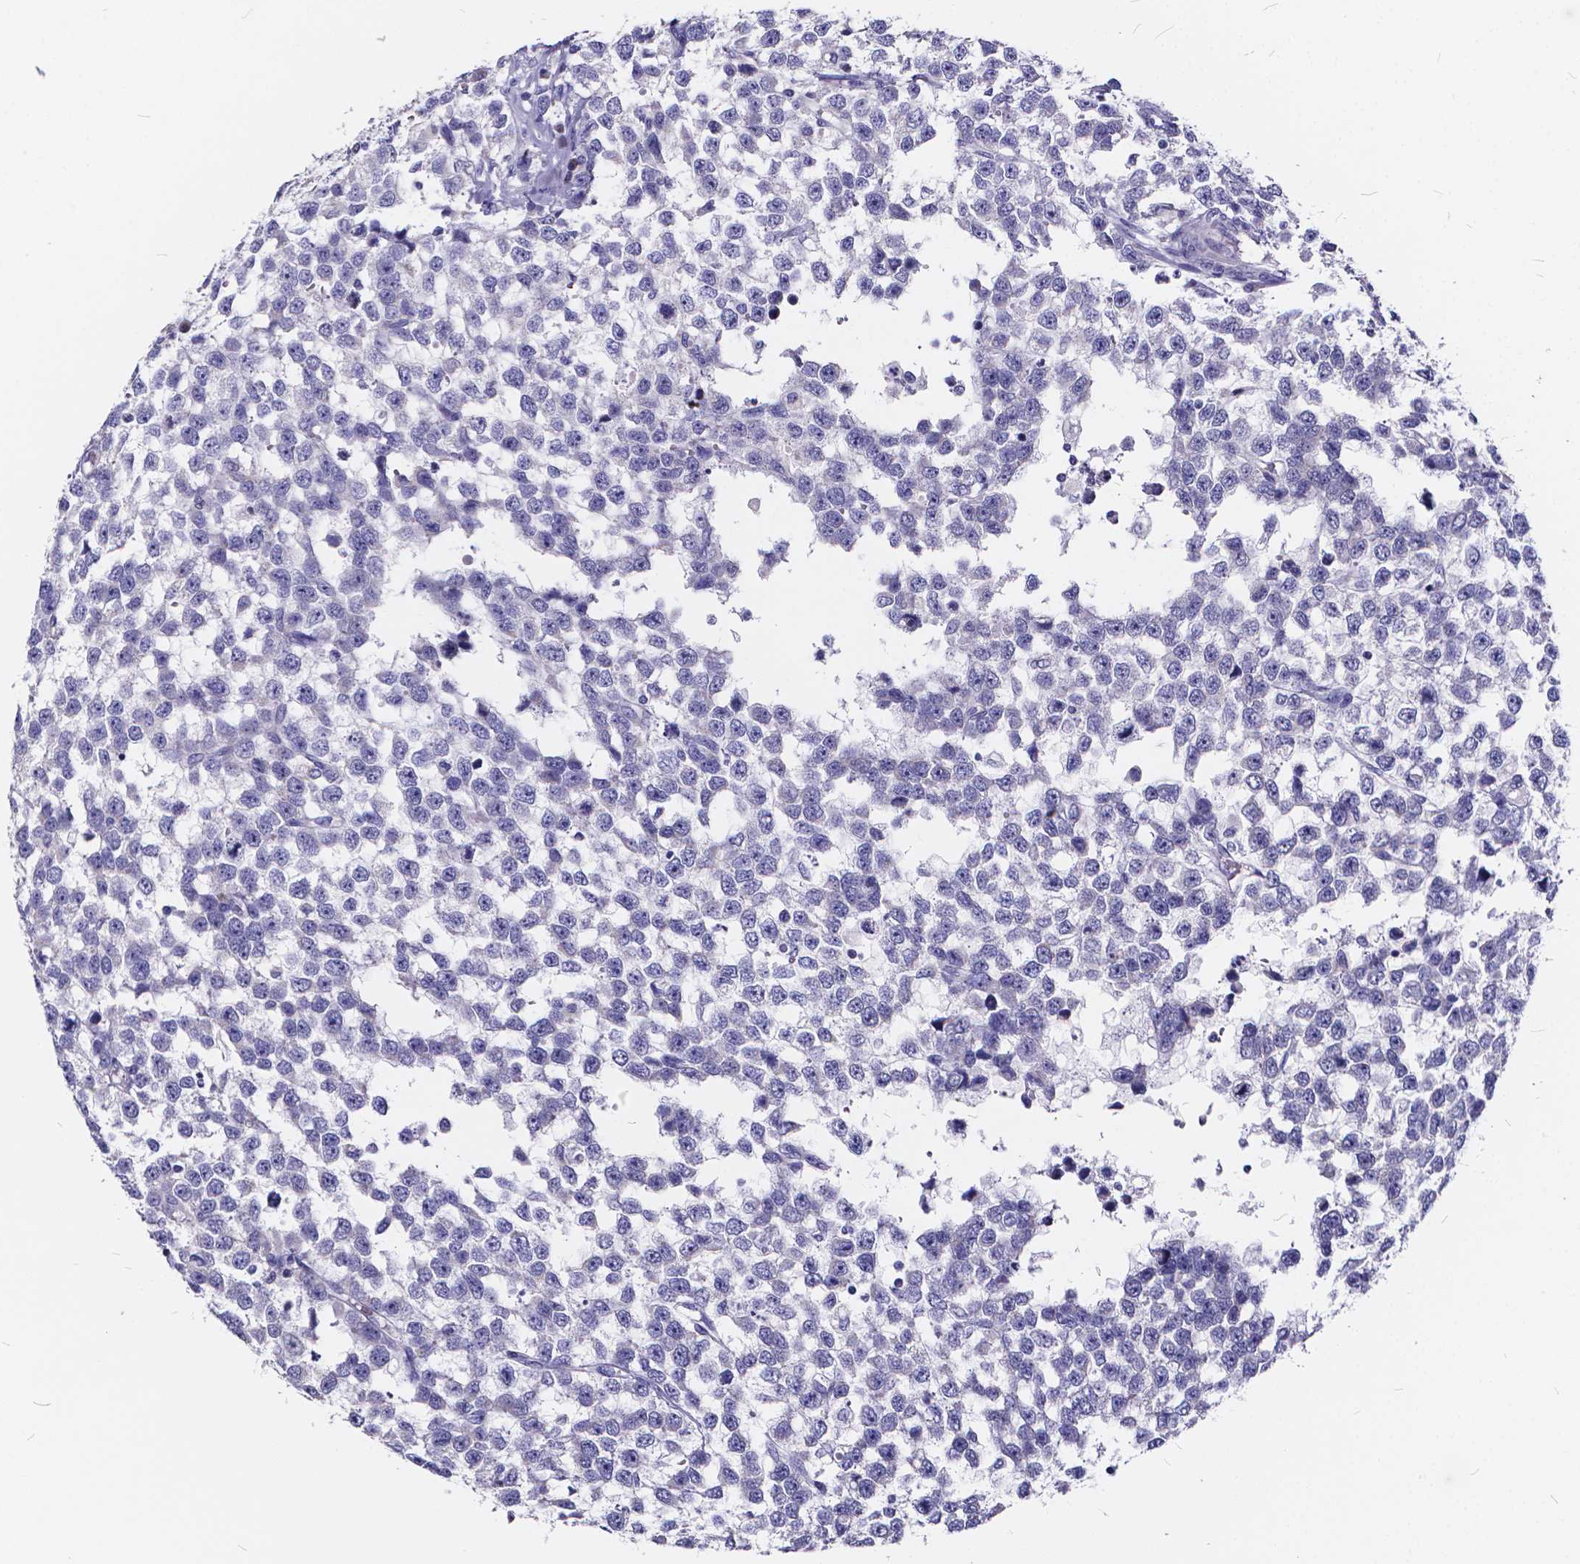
{"staining": {"intensity": "negative", "quantity": "none", "location": "none"}, "tissue": "testis cancer", "cell_type": "Tumor cells", "image_type": "cancer", "snomed": [{"axis": "morphology", "description": "Seminoma, NOS"}, {"axis": "topography", "description": "Testis"}], "caption": "Protein analysis of testis cancer (seminoma) reveals no significant positivity in tumor cells.", "gene": "SPEF2", "patient": {"sex": "male", "age": 34}}